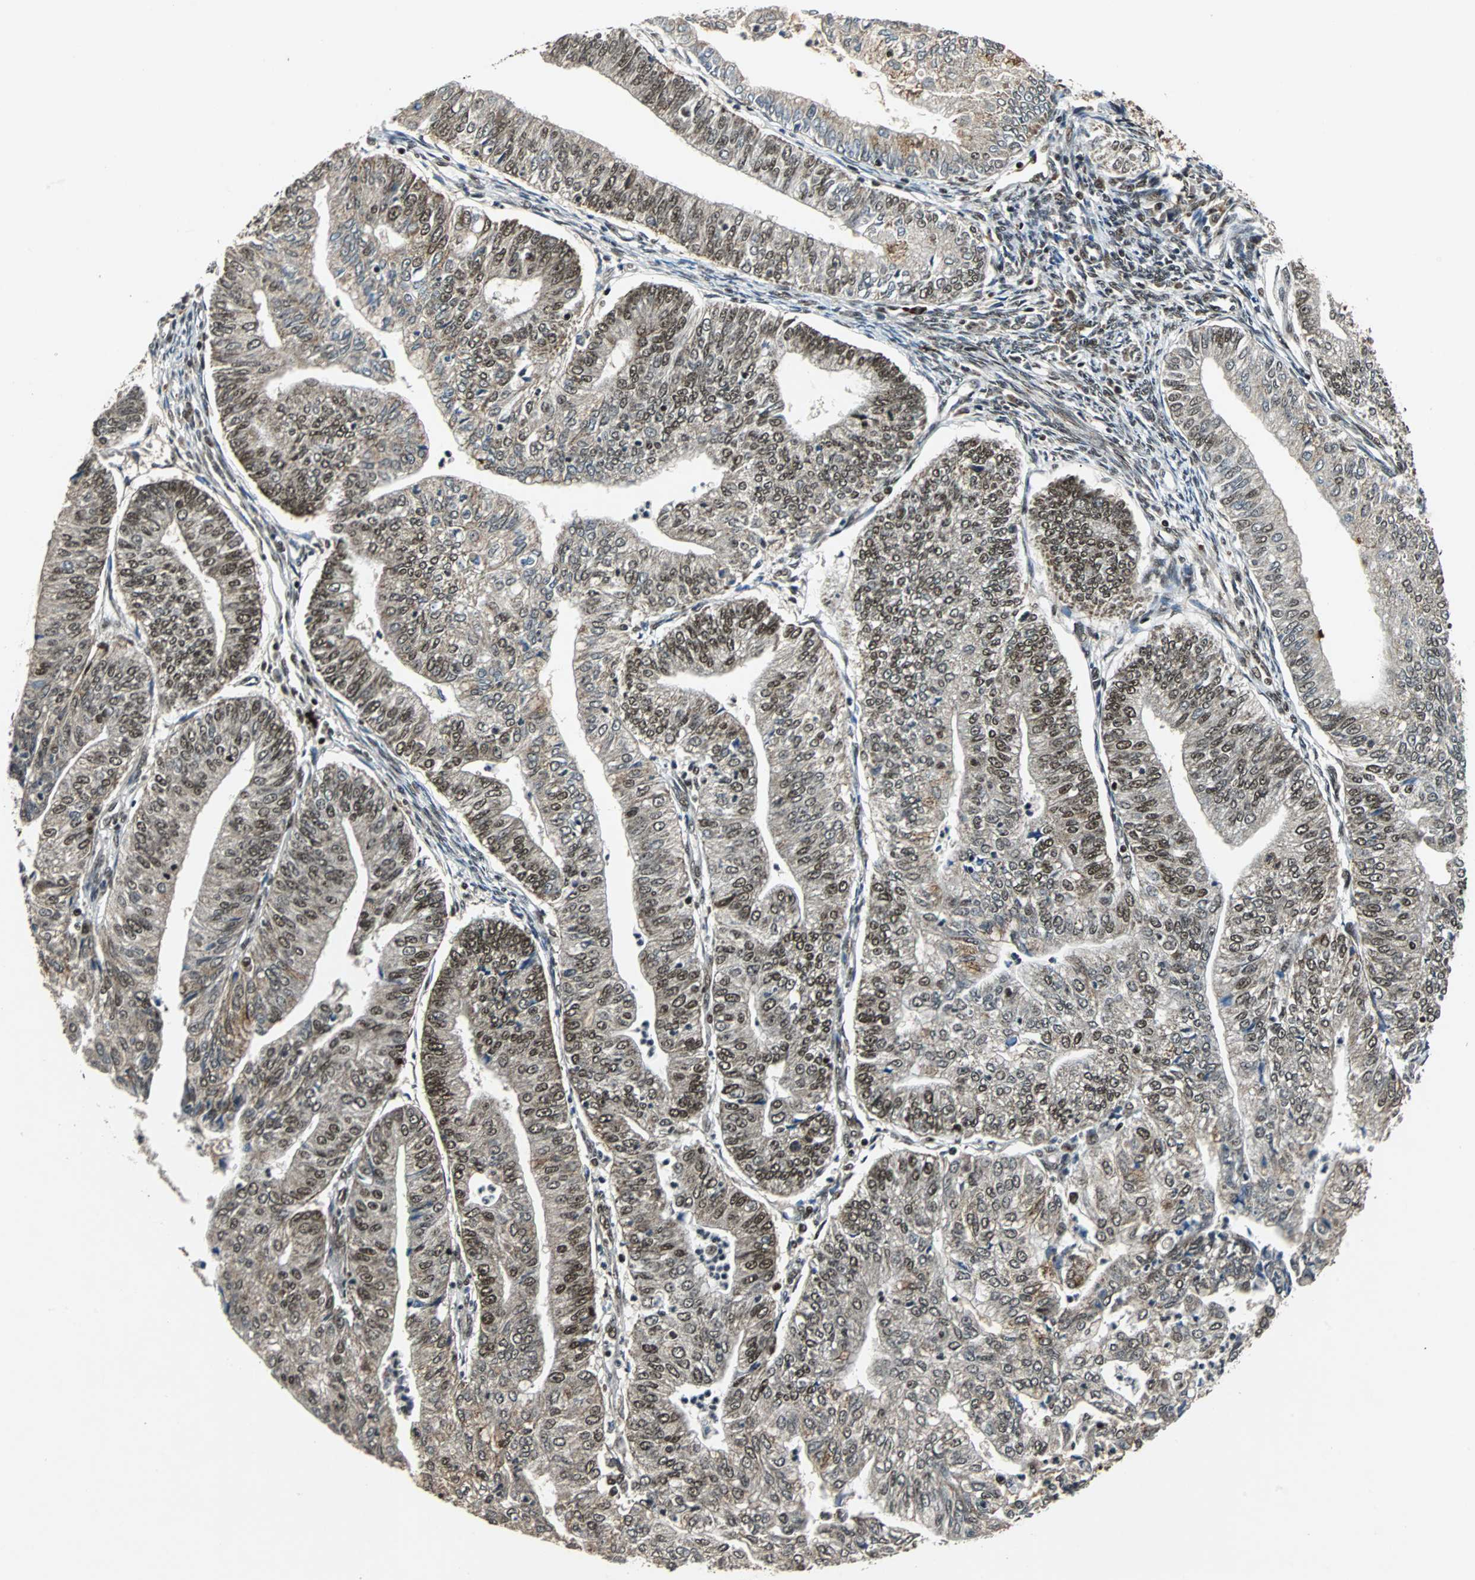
{"staining": {"intensity": "strong", "quantity": ">75%", "location": "cytoplasmic/membranous,nuclear"}, "tissue": "endometrial cancer", "cell_type": "Tumor cells", "image_type": "cancer", "snomed": [{"axis": "morphology", "description": "Adenocarcinoma, NOS"}, {"axis": "topography", "description": "Endometrium"}], "caption": "Immunohistochemistry histopathology image of neoplastic tissue: endometrial cancer stained using immunohistochemistry shows high levels of strong protein expression localized specifically in the cytoplasmic/membranous and nuclear of tumor cells, appearing as a cytoplasmic/membranous and nuclear brown color.", "gene": "TAF5", "patient": {"sex": "female", "age": 59}}